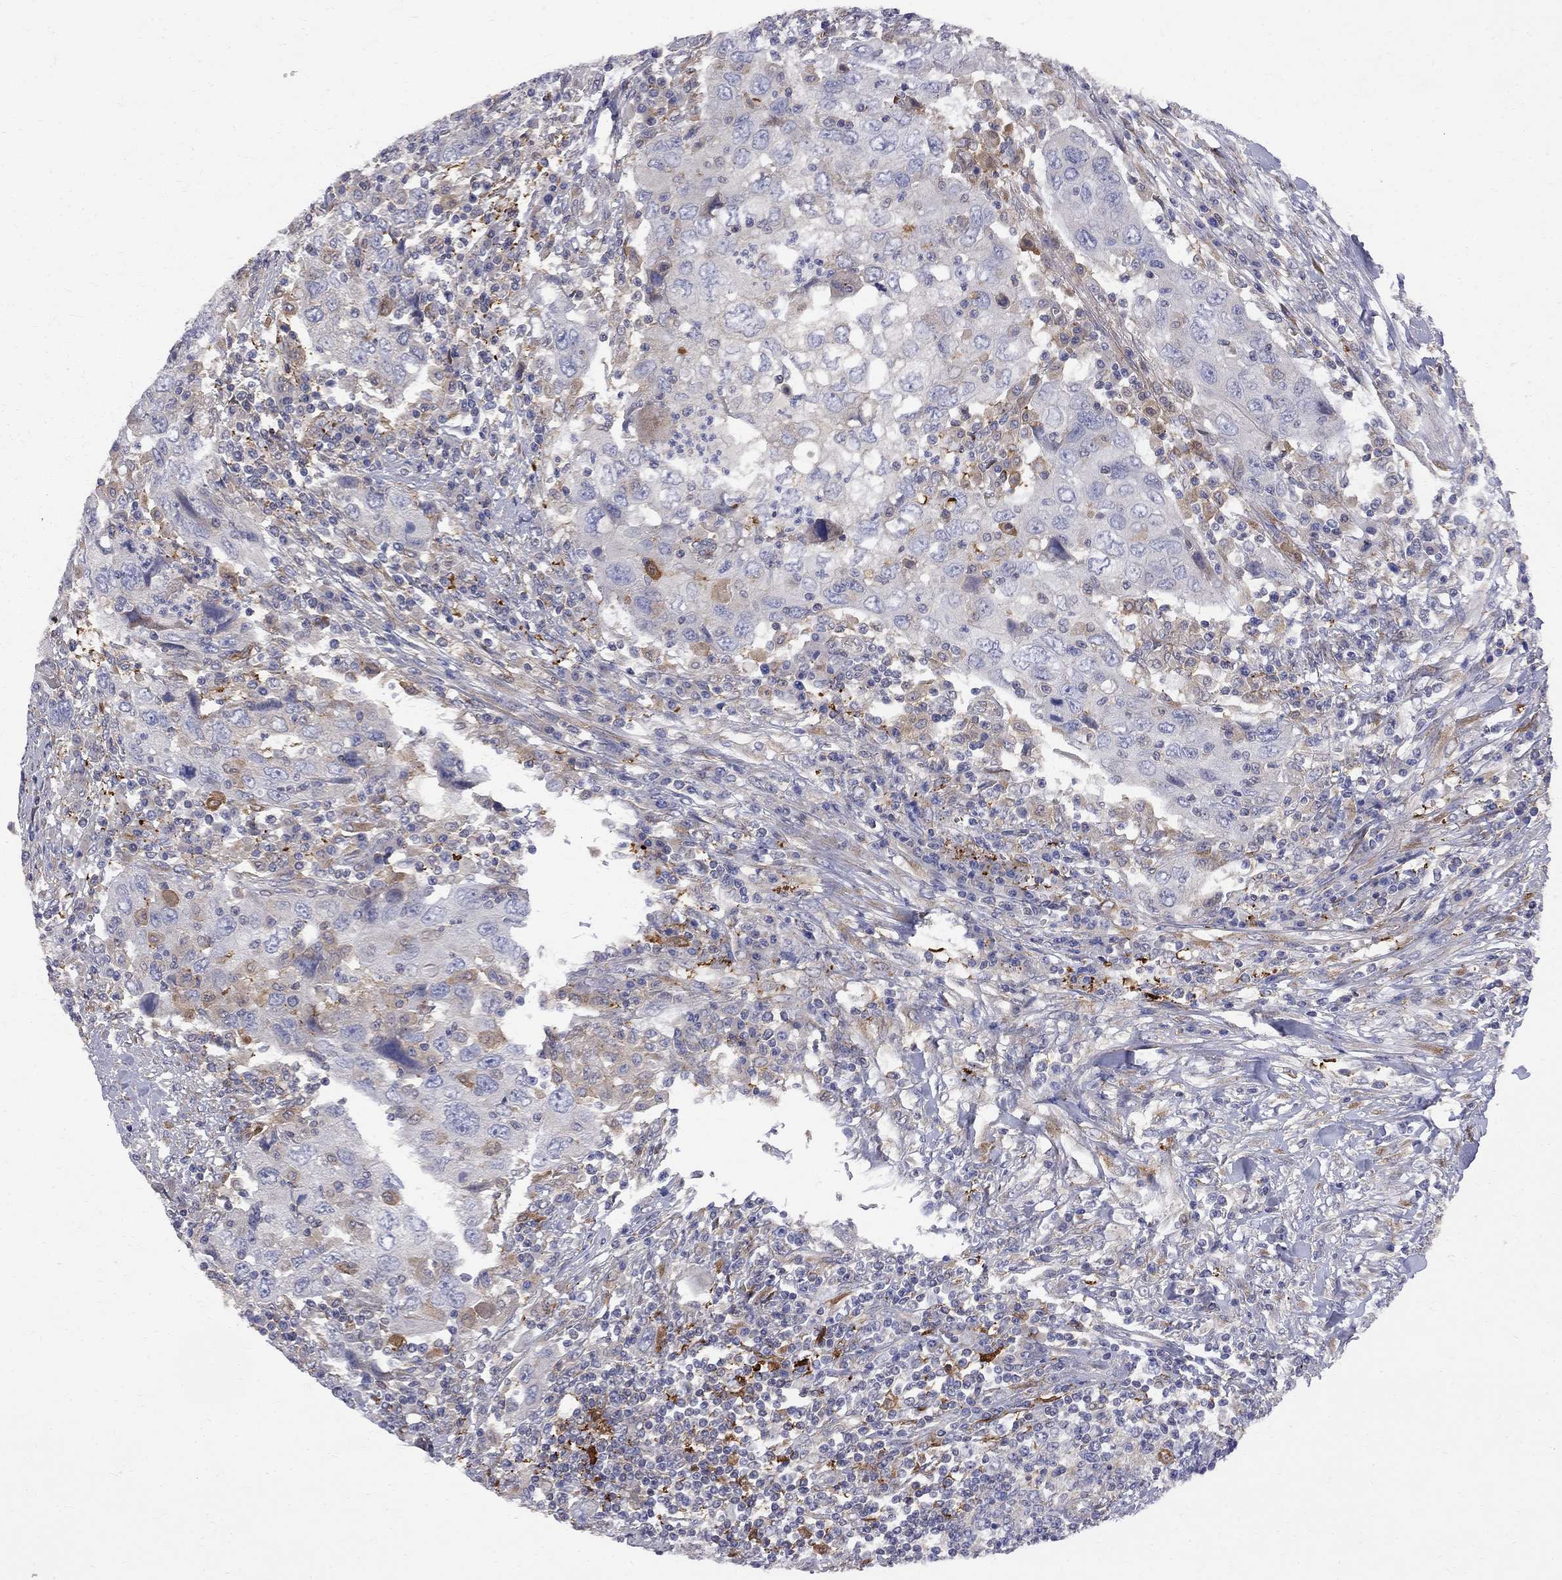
{"staining": {"intensity": "negative", "quantity": "none", "location": "none"}, "tissue": "urothelial cancer", "cell_type": "Tumor cells", "image_type": "cancer", "snomed": [{"axis": "morphology", "description": "Urothelial carcinoma, High grade"}, {"axis": "topography", "description": "Urinary bladder"}], "caption": "This image is of urothelial carcinoma (high-grade) stained with immunohistochemistry (IHC) to label a protein in brown with the nuclei are counter-stained blue. There is no staining in tumor cells. Nuclei are stained in blue.", "gene": "MTHFR", "patient": {"sex": "male", "age": 76}}